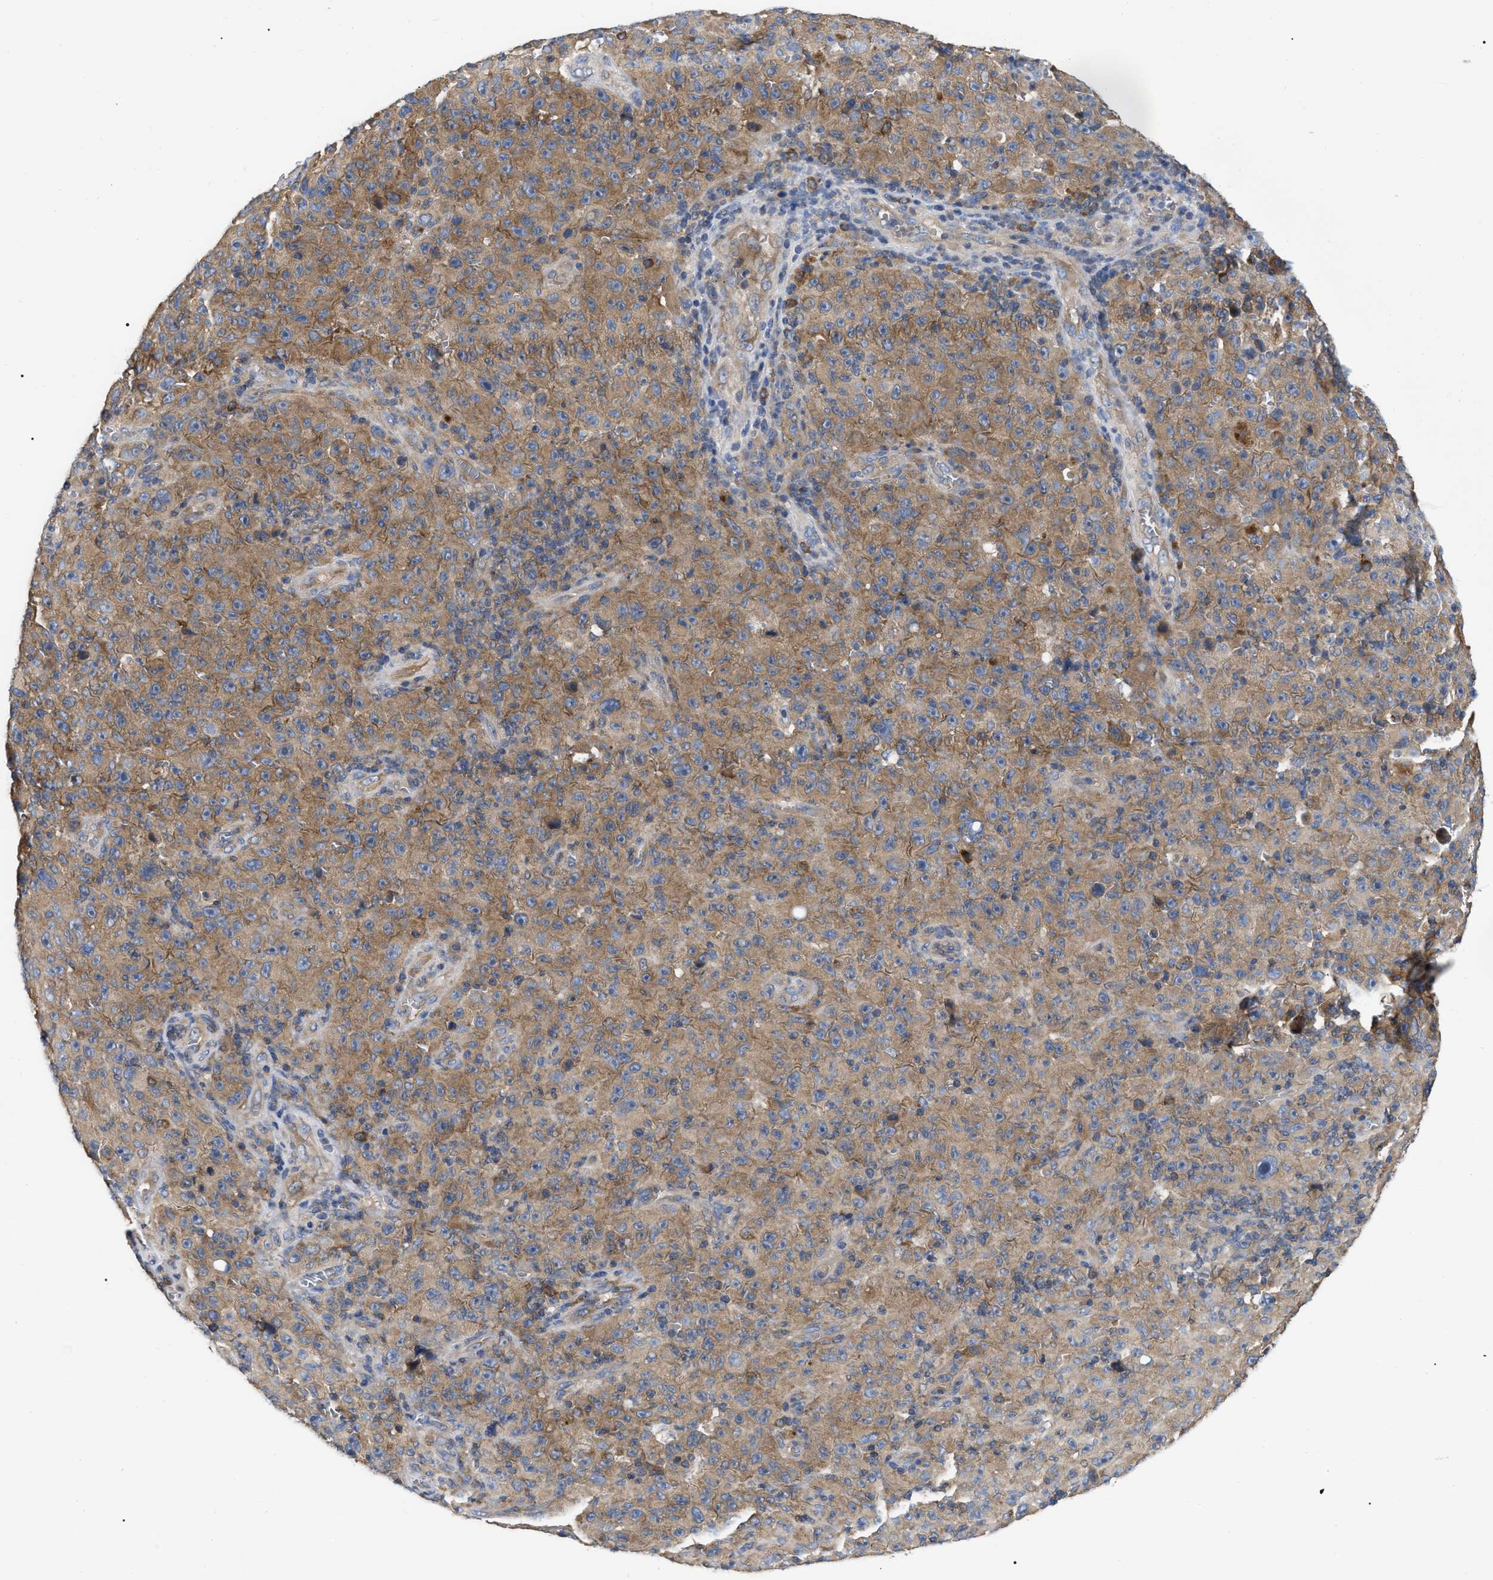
{"staining": {"intensity": "weak", "quantity": ">75%", "location": "cytoplasmic/membranous"}, "tissue": "melanoma", "cell_type": "Tumor cells", "image_type": "cancer", "snomed": [{"axis": "morphology", "description": "Malignant melanoma, NOS"}, {"axis": "topography", "description": "Skin"}], "caption": "DAB immunohistochemical staining of human melanoma demonstrates weak cytoplasmic/membranous protein staining in about >75% of tumor cells. (Brightfield microscopy of DAB IHC at high magnification).", "gene": "RAP1GDS1", "patient": {"sex": "female", "age": 82}}